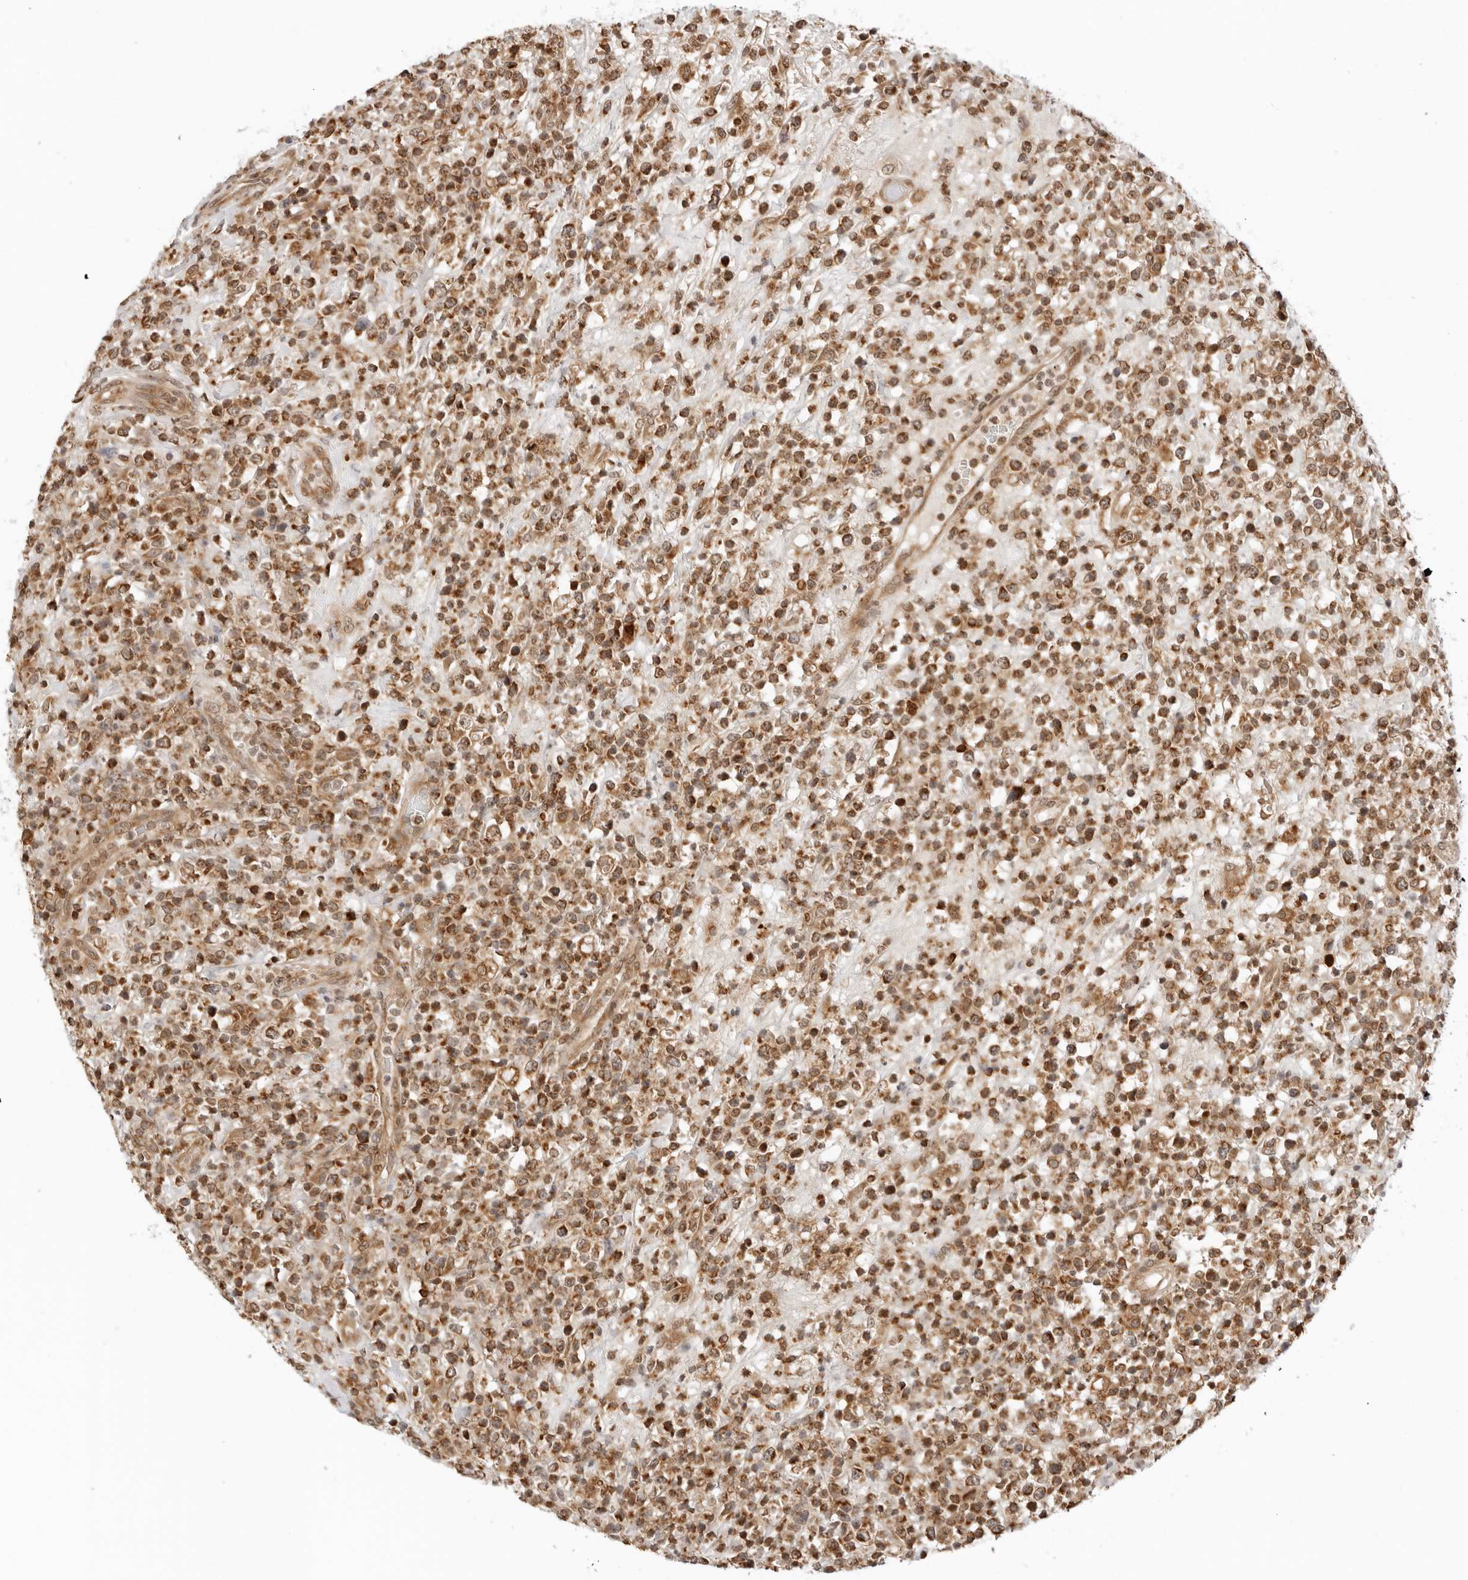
{"staining": {"intensity": "moderate", "quantity": ">75%", "location": "cytoplasmic/membranous"}, "tissue": "lymphoma", "cell_type": "Tumor cells", "image_type": "cancer", "snomed": [{"axis": "morphology", "description": "Malignant lymphoma, non-Hodgkin's type, High grade"}, {"axis": "topography", "description": "Colon"}], "caption": "Immunohistochemistry micrograph of human high-grade malignant lymphoma, non-Hodgkin's type stained for a protein (brown), which demonstrates medium levels of moderate cytoplasmic/membranous staining in approximately >75% of tumor cells.", "gene": "RC3H1", "patient": {"sex": "female", "age": 53}}